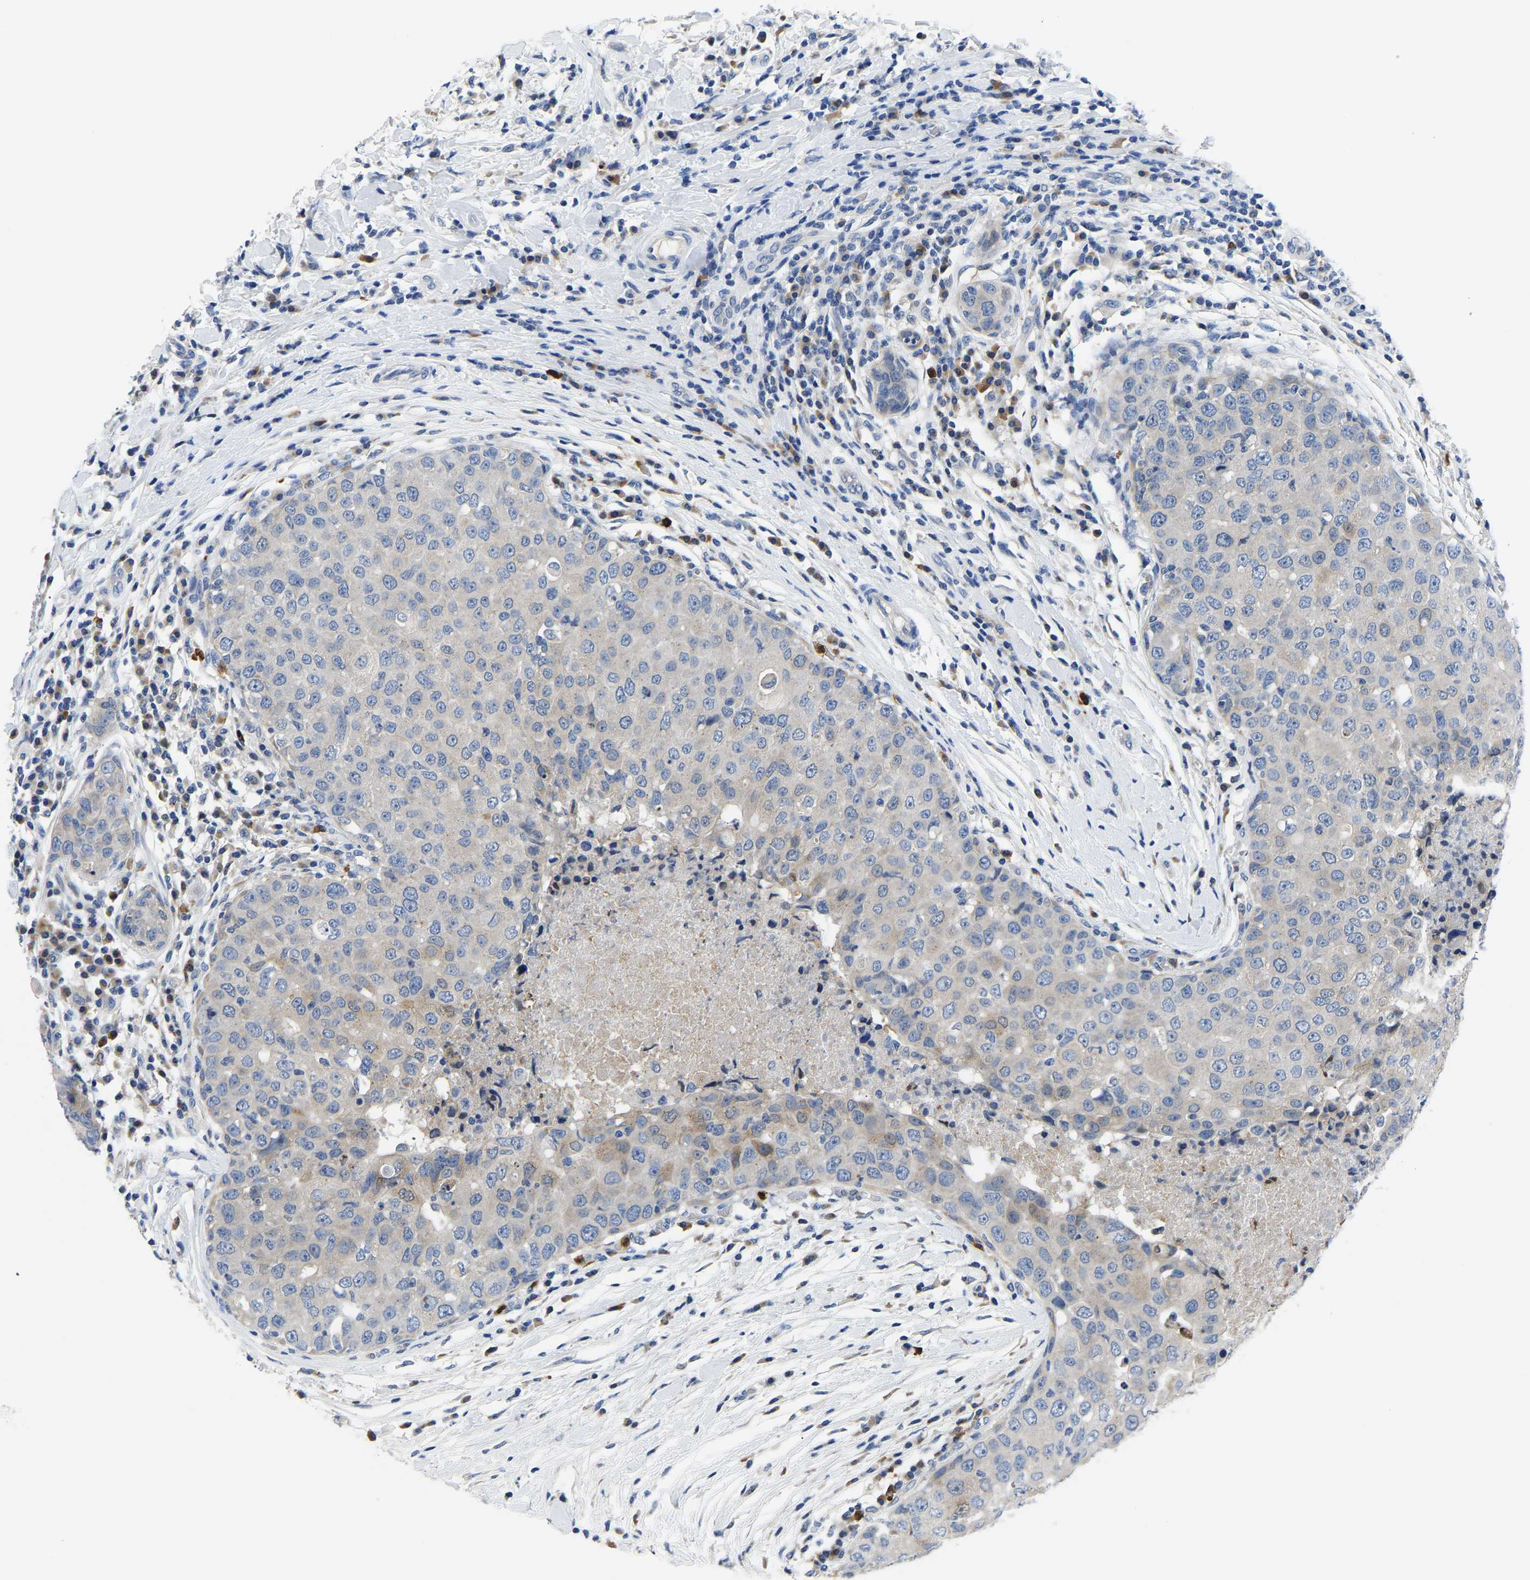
{"staining": {"intensity": "negative", "quantity": "none", "location": "none"}, "tissue": "breast cancer", "cell_type": "Tumor cells", "image_type": "cancer", "snomed": [{"axis": "morphology", "description": "Duct carcinoma"}, {"axis": "topography", "description": "Breast"}], "caption": "This micrograph is of breast cancer (intraductal carcinoma) stained with immunohistochemistry (IHC) to label a protein in brown with the nuclei are counter-stained blue. There is no expression in tumor cells.", "gene": "TOR1B", "patient": {"sex": "female", "age": 27}}